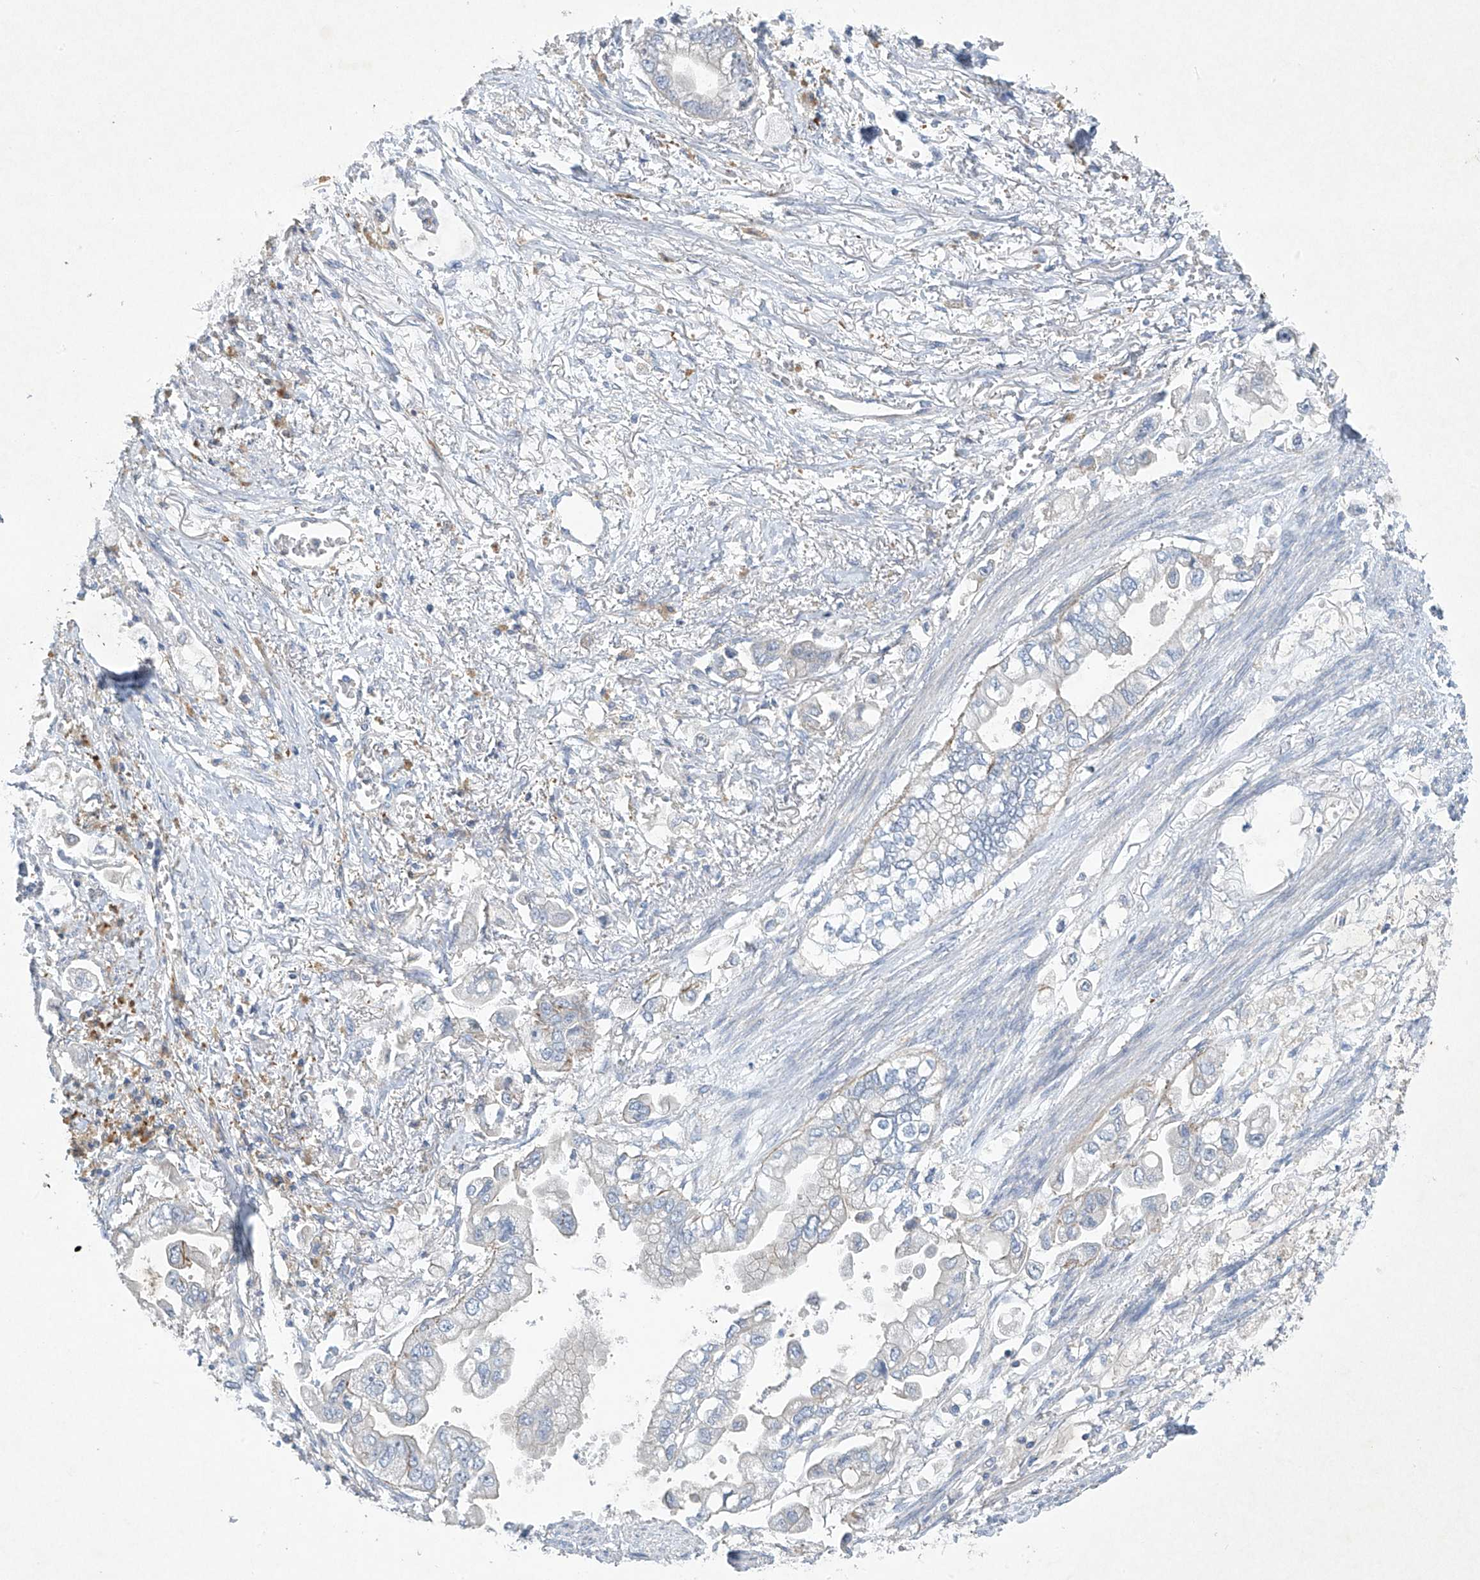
{"staining": {"intensity": "negative", "quantity": "none", "location": "none"}, "tissue": "stomach cancer", "cell_type": "Tumor cells", "image_type": "cancer", "snomed": [{"axis": "morphology", "description": "Adenocarcinoma, NOS"}, {"axis": "topography", "description": "Stomach"}], "caption": "Immunohistochemical staining of human stomach adenocarcinoma demonstrates no significant positivity in tumor cells.", "gene": "PRSS12", "patient": {"sex": "male", "age": 62}}